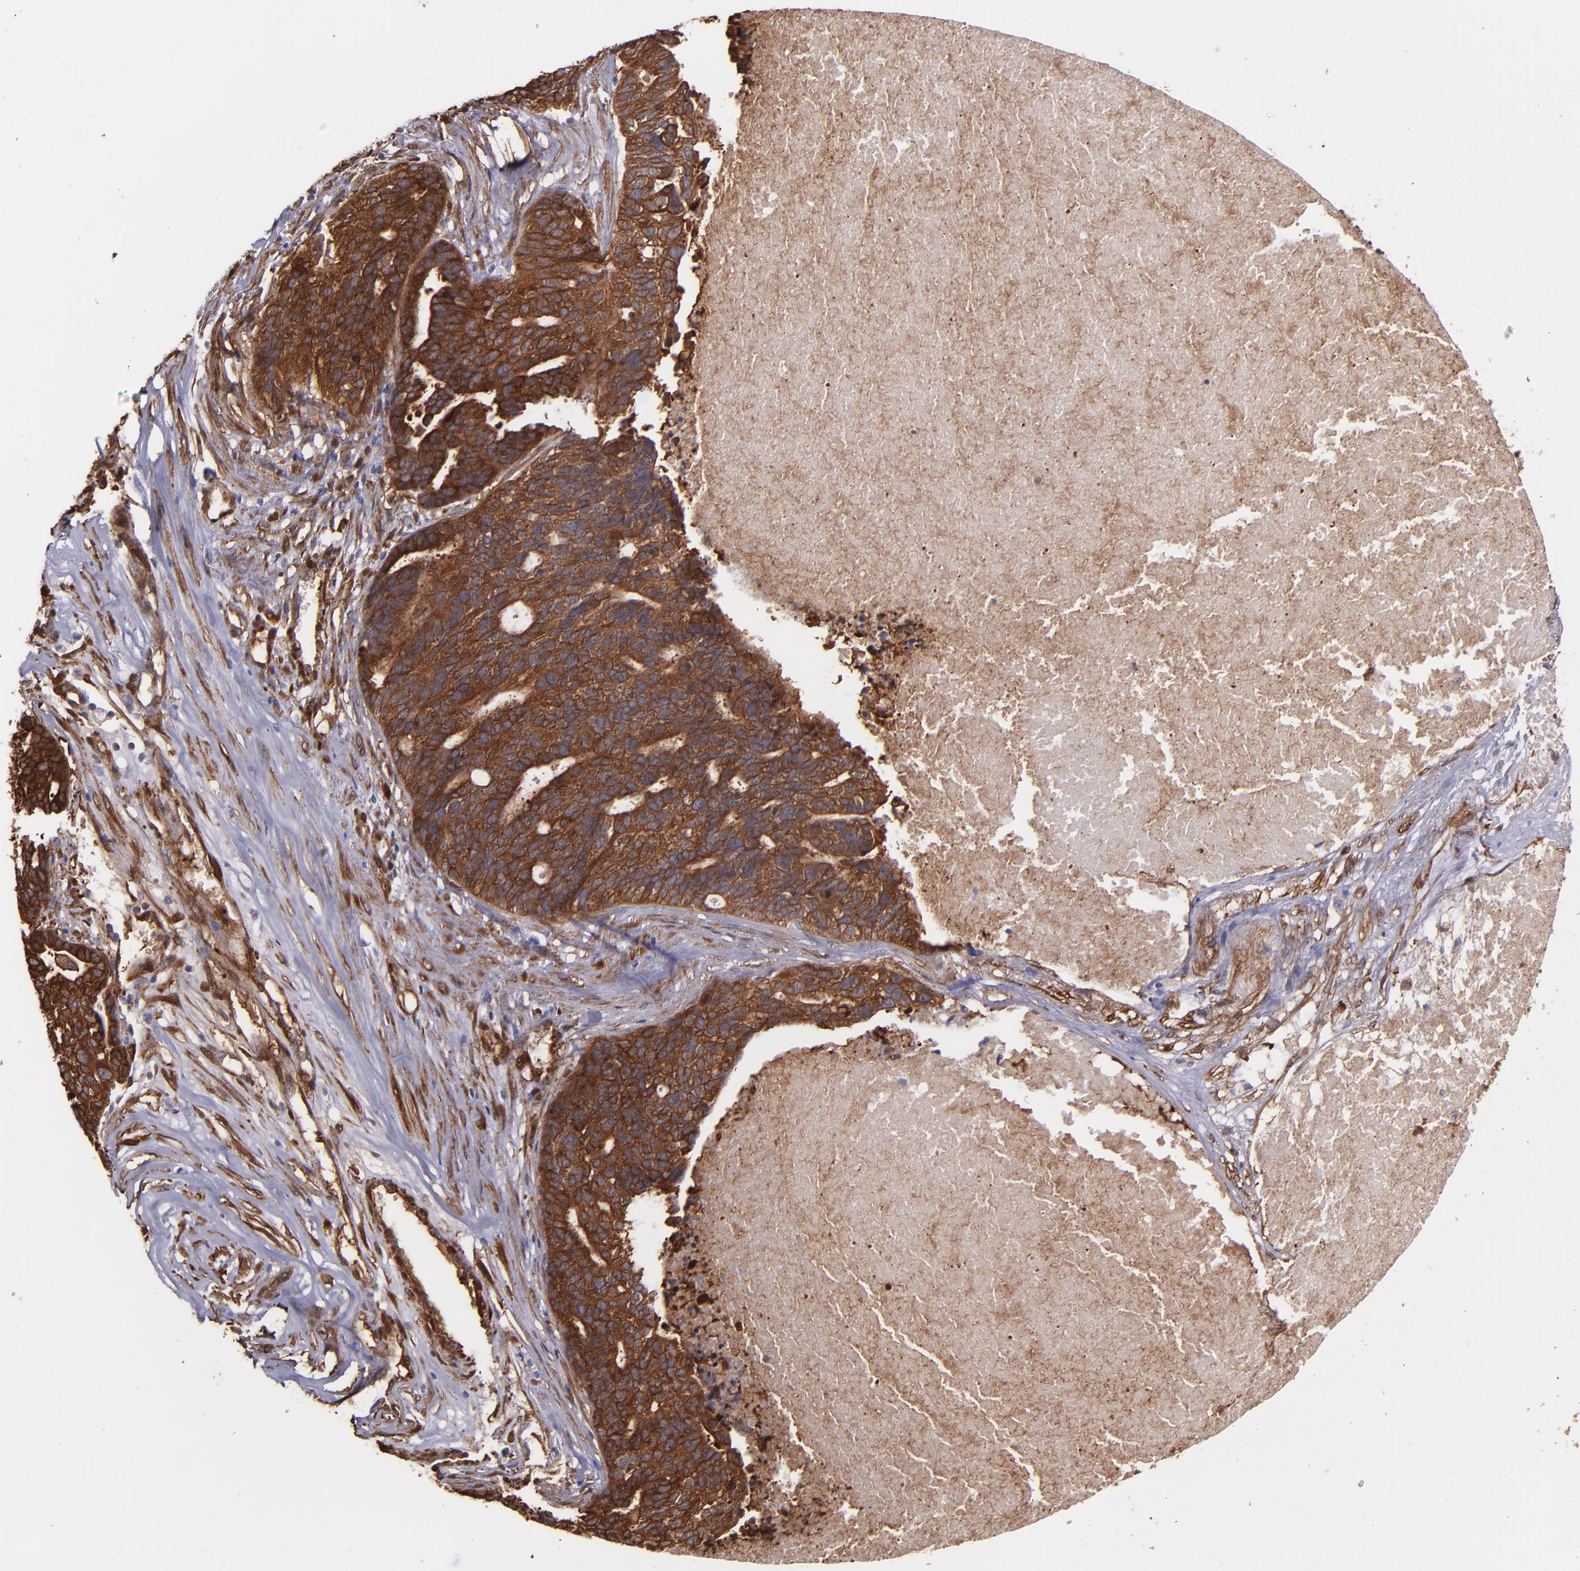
{"staining": {"intensity": "strong", "quantity": ">75%", "location": "cytoplasmic/membranous"}, "tissue": "ovarian cancer", "cell_type": "Tumor cells", "image_type": "cancer", "snomed": [{"axis": "morphology", "description": "Cystadenocarcinoma, serous, NOS"}, {"axis": "topography", "description": "Ovary"}], "caption": "Tumor cells display strong cytoplasmic/membranous staining in about >75% of cells in ovarian cancer.", "gene": "VCL", "patient": {"sex": "female", "age": 59}}